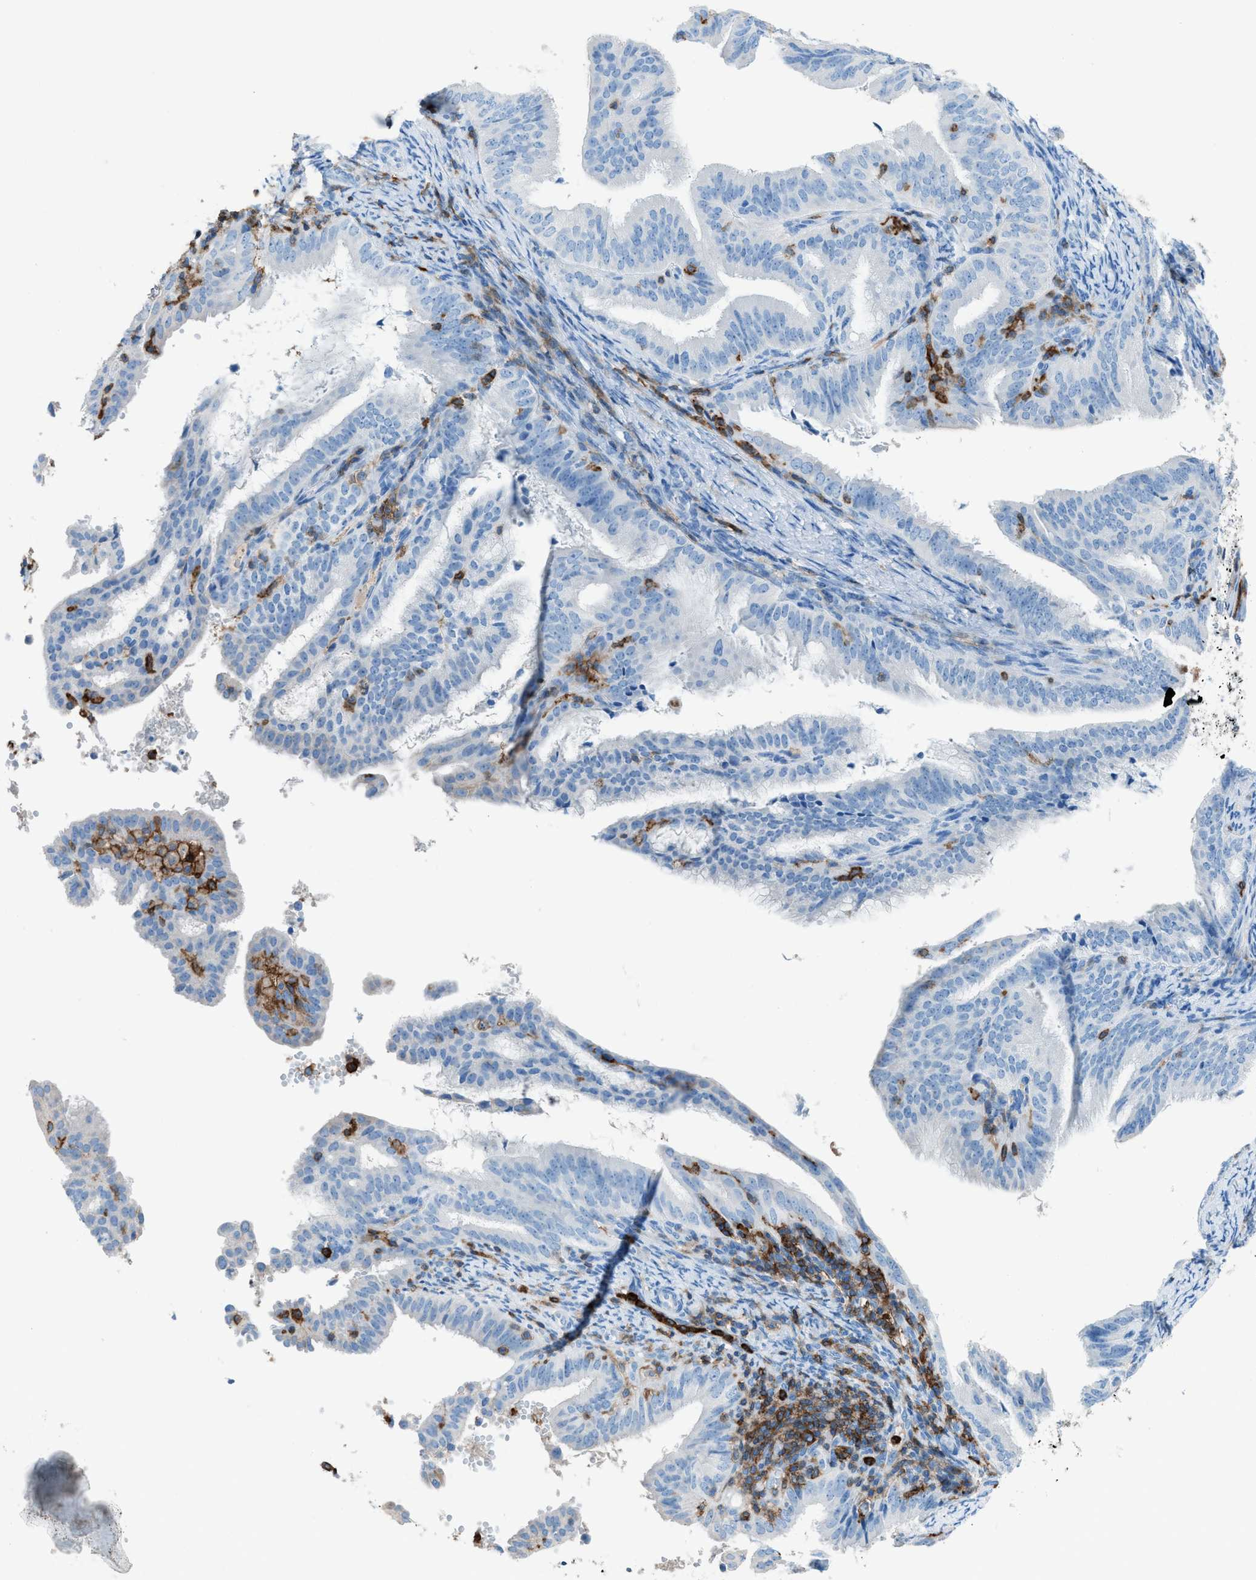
{"staining": {"intensity": "negative", "quantity": "none", "location": "none"}, "tissue": "endometrial cancer", "cell_type": "Tumor cells", "image_type": "cancer", "snomed": [{"axis": "morphology", "description": "Adenocarcinoma, NOS"}, {"axis": "topography", "description": "Endometrium"}], "caption": "Immunohistochemical staining of endometrial adenocarcinoma displays no significant staining in tumor cells.", "gene": "ITGB2", "patient": {"sex": "female", "age": 58}}